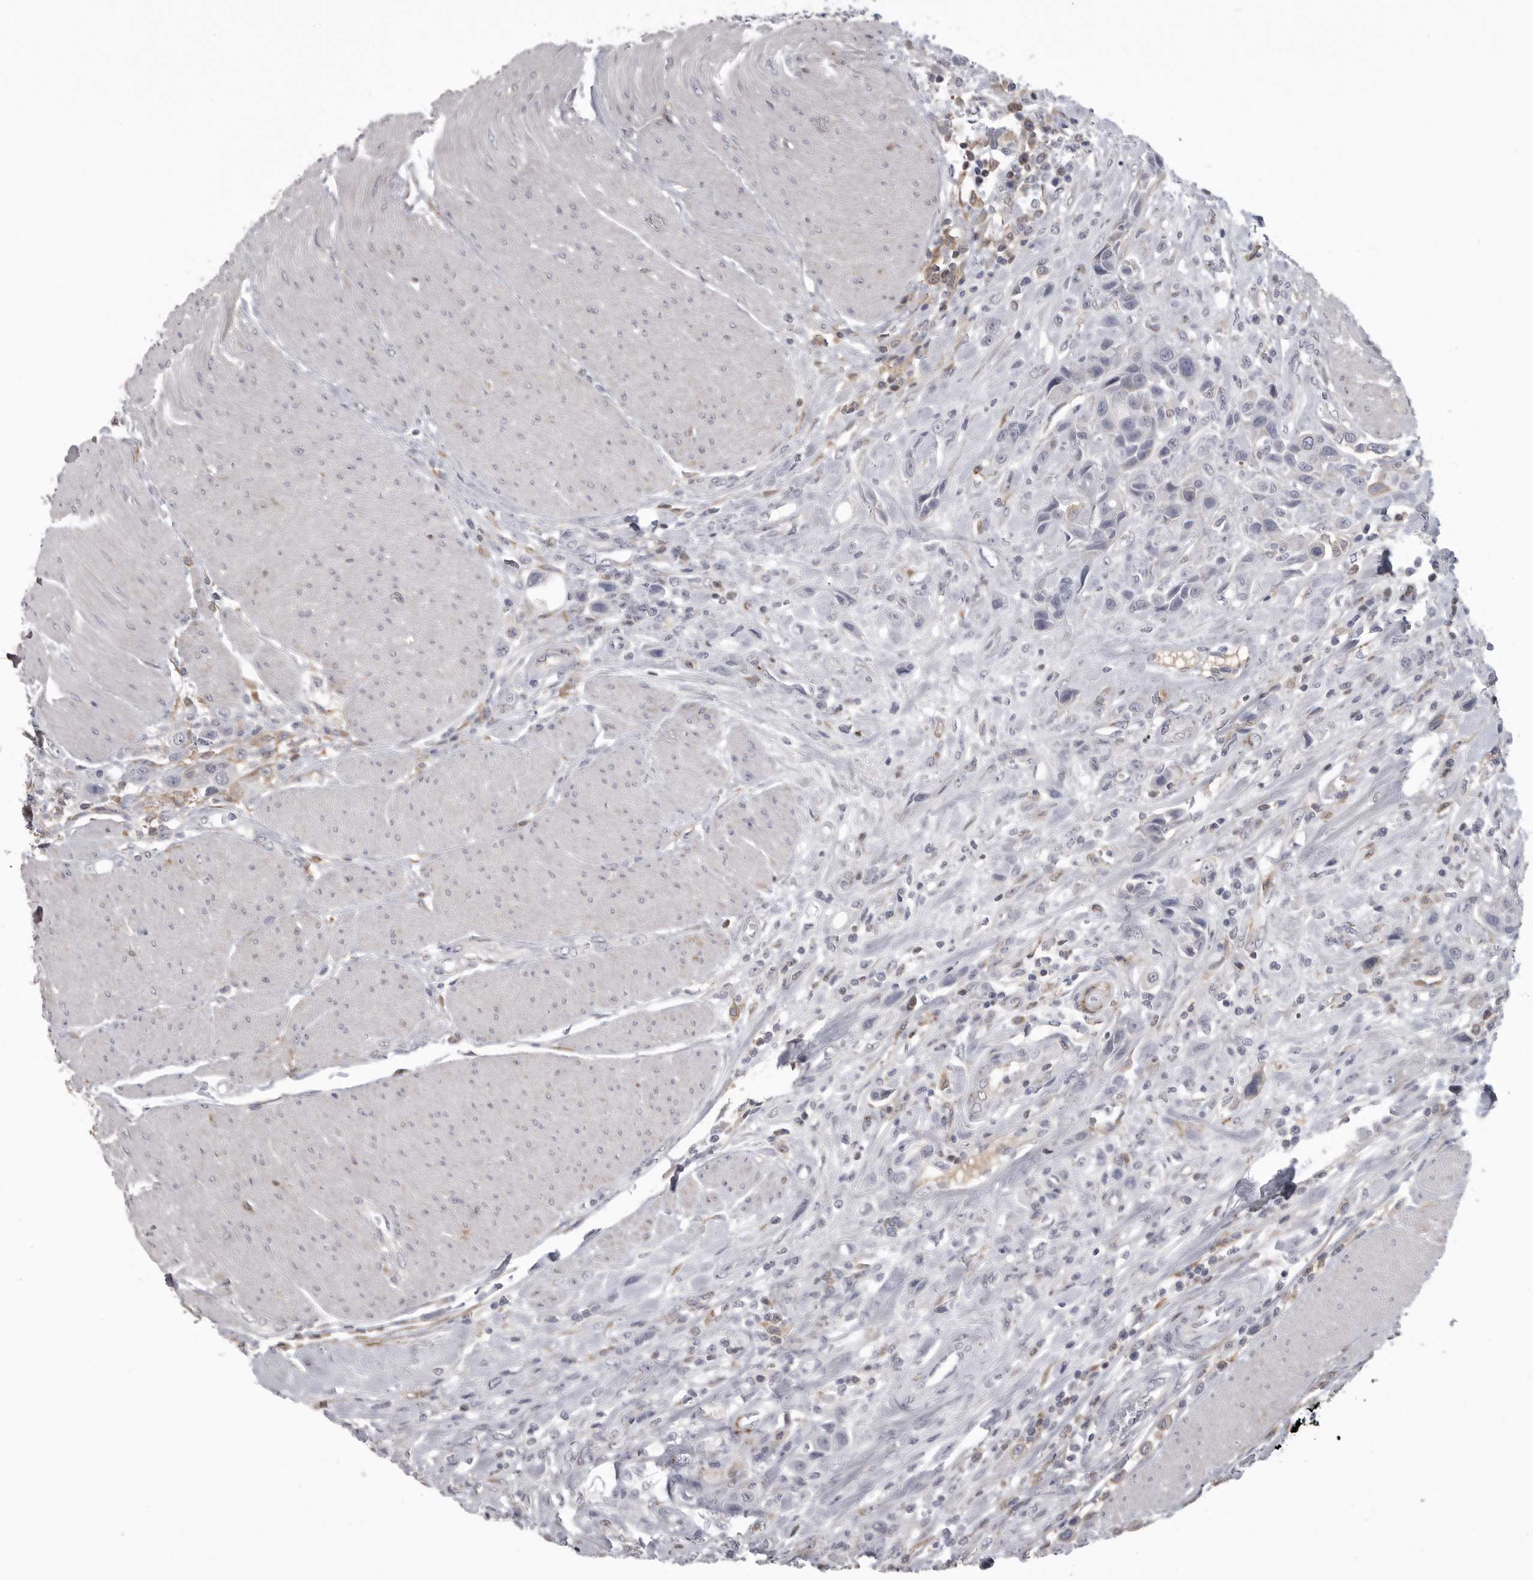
{"staining": {"intensity": "weak", "quantity": "<25%", "location": "cytoplasmic/membranous"}, "tissue": "urothelial cancer", "cell_type": "Tumor cells", "image_type": "cancer", "snomed": [{"axis": "morphology", "description": "Urothelial carcinoma, High grade"}, {"axis": "topography", "description": "Urinary bladder"}], "caption": "Micrograph shows no protein positivity in tumor cells of high-grade urothelial carcinoma tissue. The staining was performed using DAB (3,3'-diaminobenzidine) to visualize the protein expression in brown, while the nuclei were stained in blue with hematoxylin (Magnification: 20x).", "gene": "SERPING1", "patient": {"sex": "male", "age": 50}}